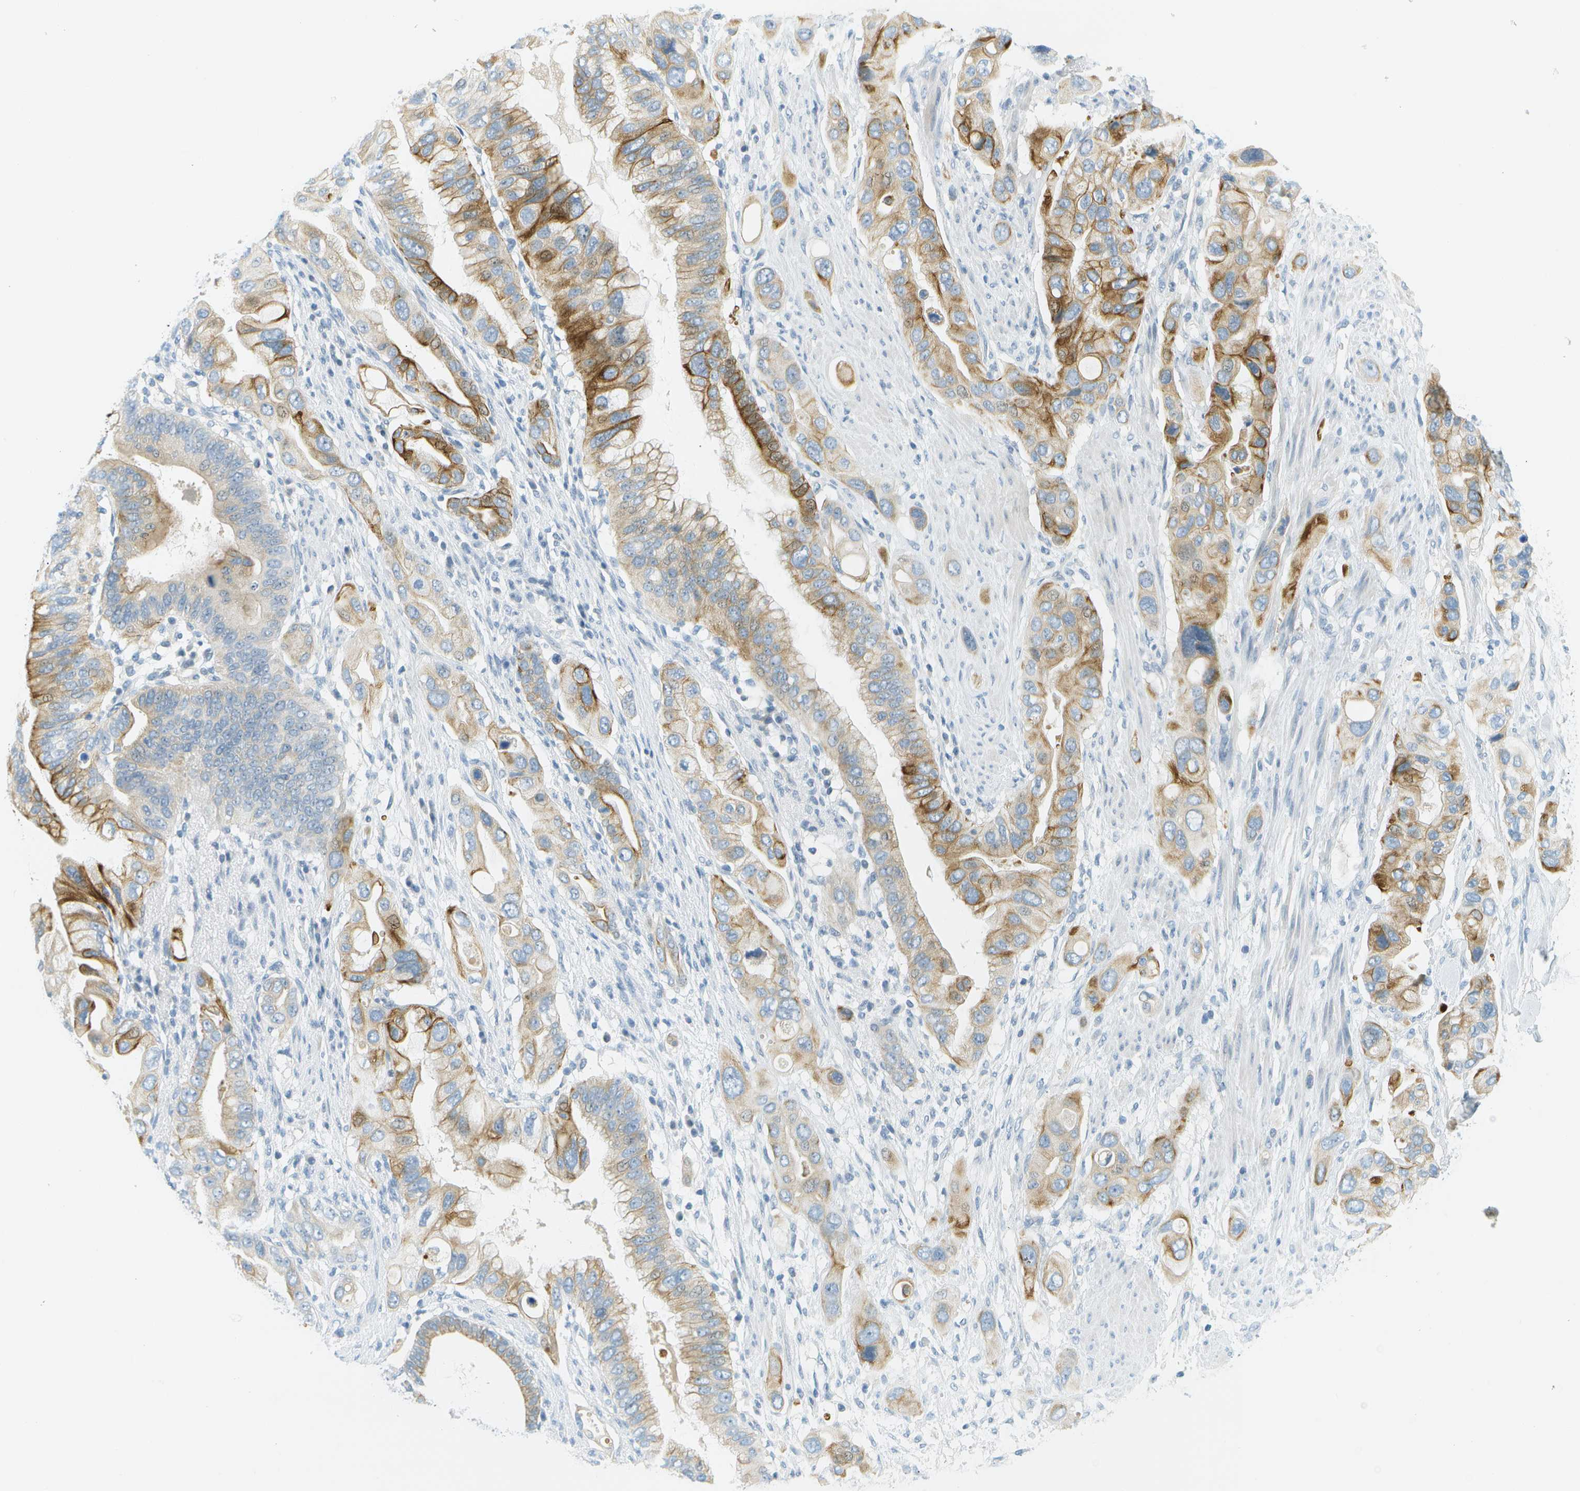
{"staining": {"intensity": "moderate", "quantity": "25%-75%", "location": "cytoplasmic/membranous"}, "tissue": "pancreatic cancer", "cell_type": "Tumor cells", "image_type": "cancer", "snomed": [{"axis": "morphology", "description": "Adenocarcinoma, NOS"}, {"axis": "topography", "description": "Pancreas"}], "caption": "Adenocarcinoma (pancreatic) was stained to show a protein in brown. There is medium levels of moderate cytoplasmic/membranous staining in about 25%-75% of tumor cells.", "gene": "SMYD5", "patient": {"sex": "female", "age": 56}}